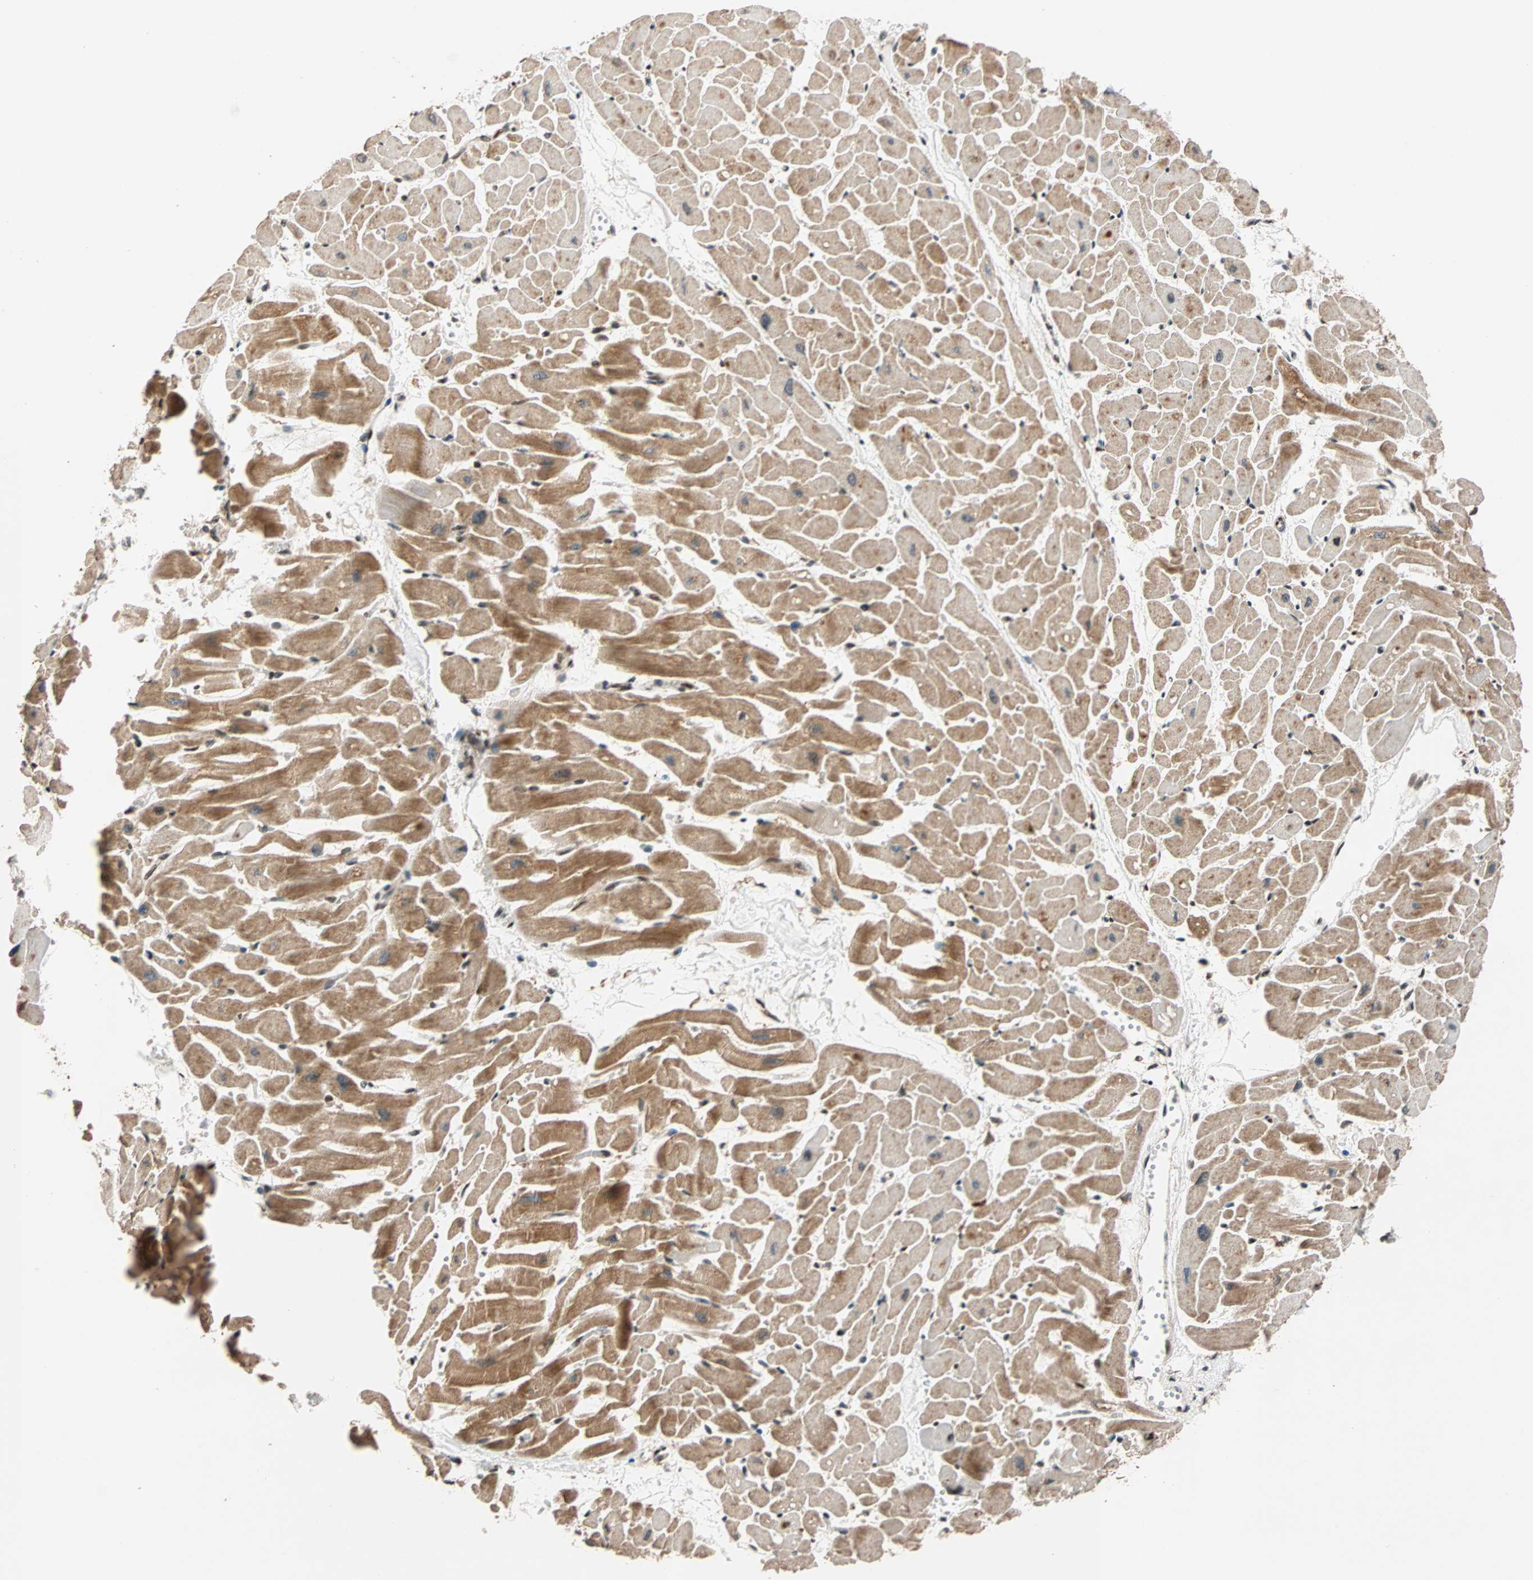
{"staining": {"intensity": "moderate", "quantity": ">75%", "location": "cytoplasmic/membranous,nuclear"}, "tissue": "heart muscle", "cell_type": "Cardiomyocytes", "image_type": "normal", "snomed": [{"axis": "morphology", "description": "Normal tissue, NOS"}, {"axis": "topography", "description": "Heart"}], "caption": "Cardiomyocytes display moderate cytoplasmic/membranous,nuclear staining in about >75% of cells in benign heart muscle.", "gene": "HECW1", "patient": {"sex": "female", "age": 19}}